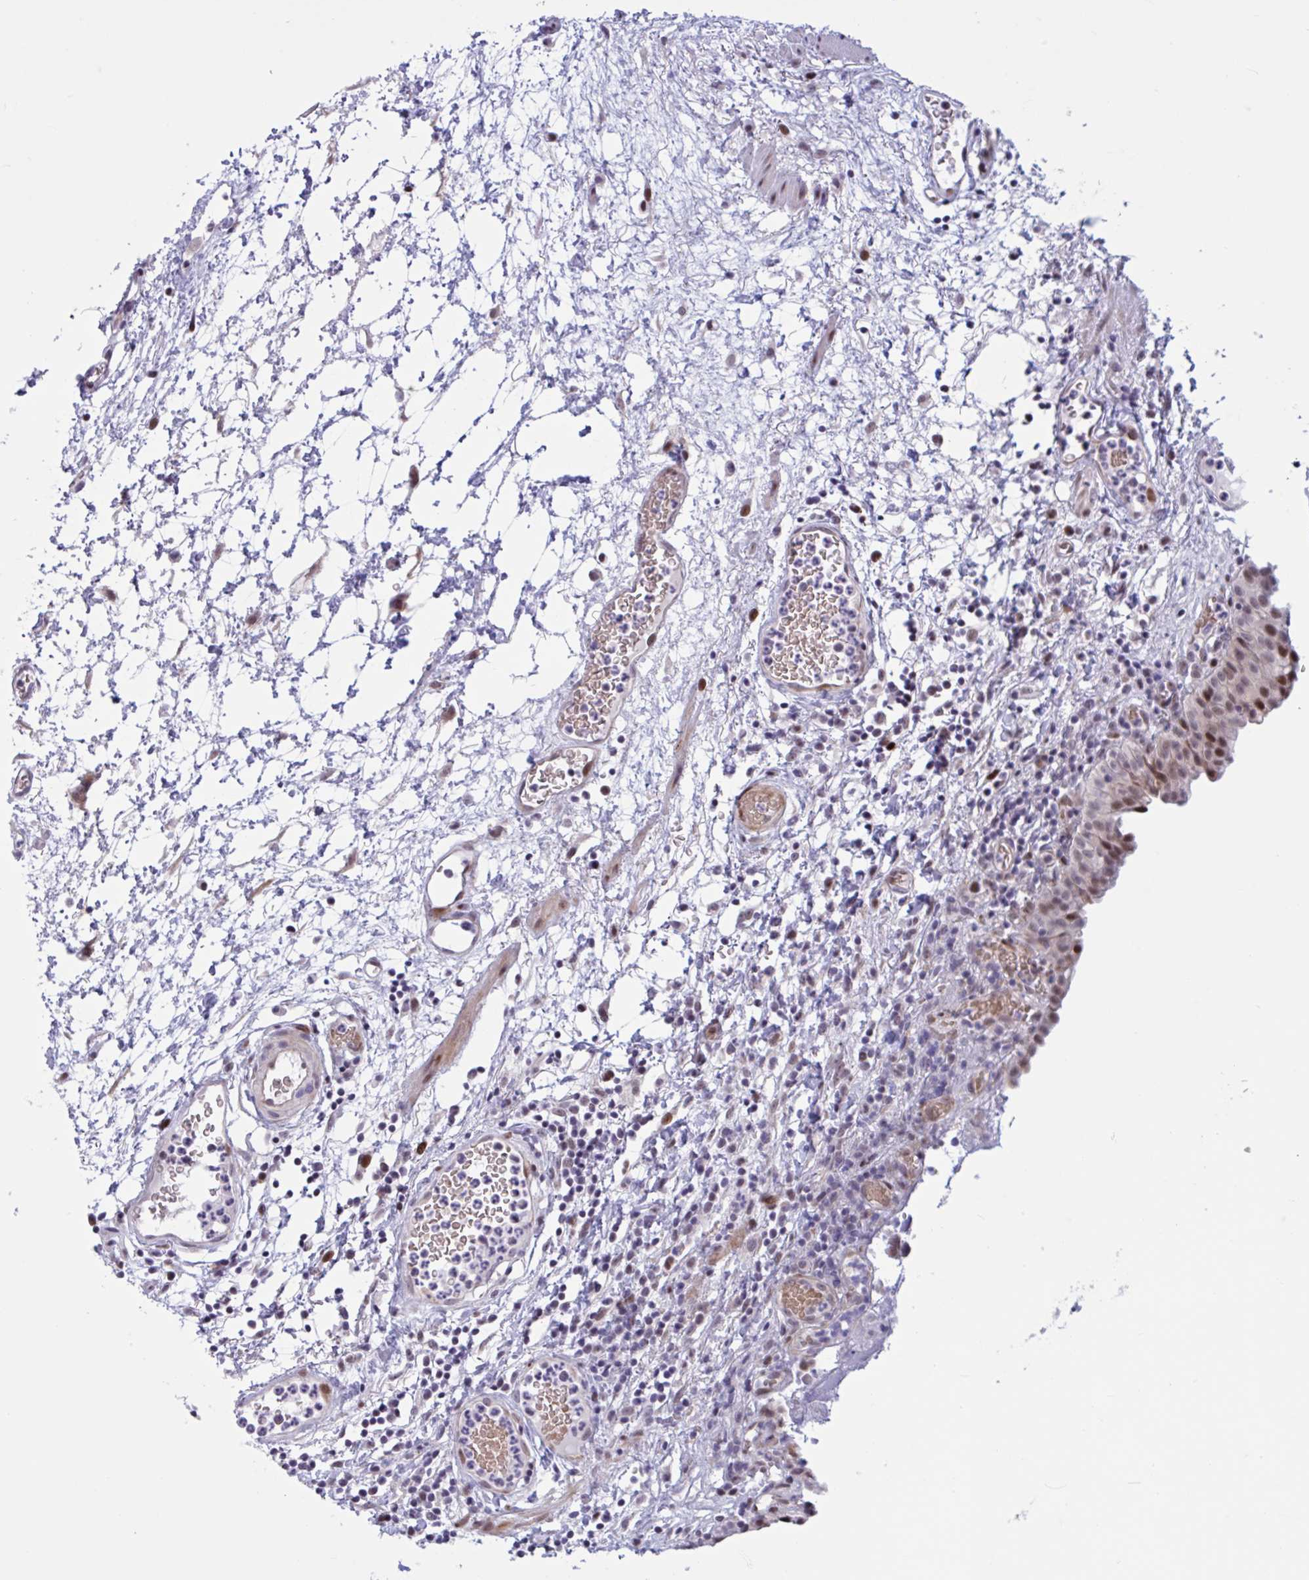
{"staining": {"intensity": "moderate", "quantity": "25%-75%", "location": "cytoplasmic/membranous,nuclear"}, "tissue": "urinary bladder", "cell_type": "Urothelial cells", "image_type": "normal", "snomed": [{"axis": "morphology", "description": "Normal tissue, NOS"}, {"axis": "morphology", "description": "Inflammation, NOS"}, {"axis": "topography", "description": "Urinary bladder"}], "caption": "Immunohistochemical staining of benign urinary bladder demonstrates medium levels of moderate cytoplasmic/membranous,nuclear staining in approximately 25%-75% of urothelial cells.", "gene": "RBL1", "patient": {"sex": "male", "age": 57}}